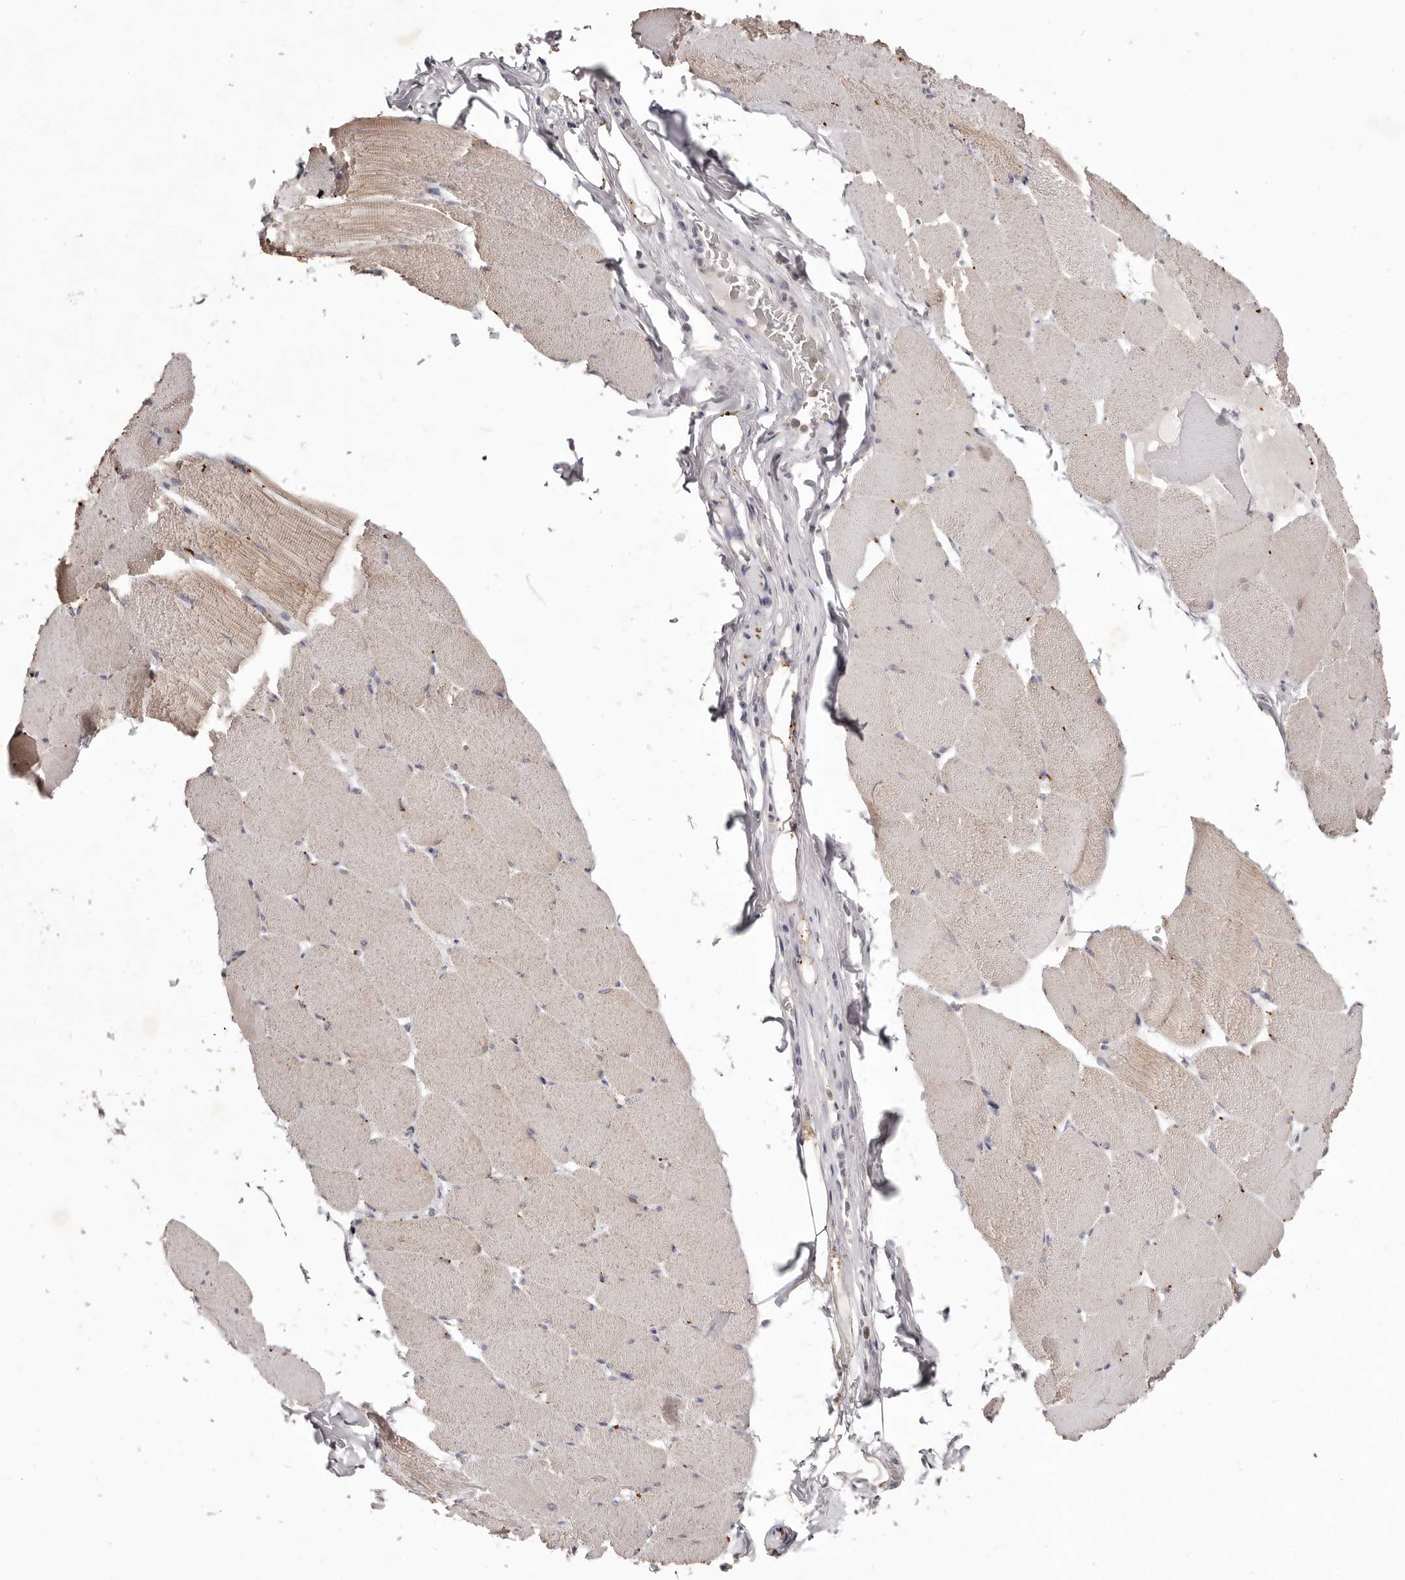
{"staining": {"intensity": "negative", "quantity": "none", "location": "none"}, "tissue": "skeletal muscle", "cell_type": "Myocytes", "image_type": "normal", "snomed": [{"axis": "morphology", "description": "Normal tissue, NOS"}, {"axis": "topography", "description": "Skeletal muscle"}], "caption": "High power microscopy micrograph of an IHC histopathology image of normal skeletal muscle, revealing no significant staining in myocytes. (DAB (3,3'-diaminobenzidine) immunohistochemistry (IHC) with hematoxylin counter stain).", "gene": "GARNL3", "patient": {"sex": "male", "age": 62}}